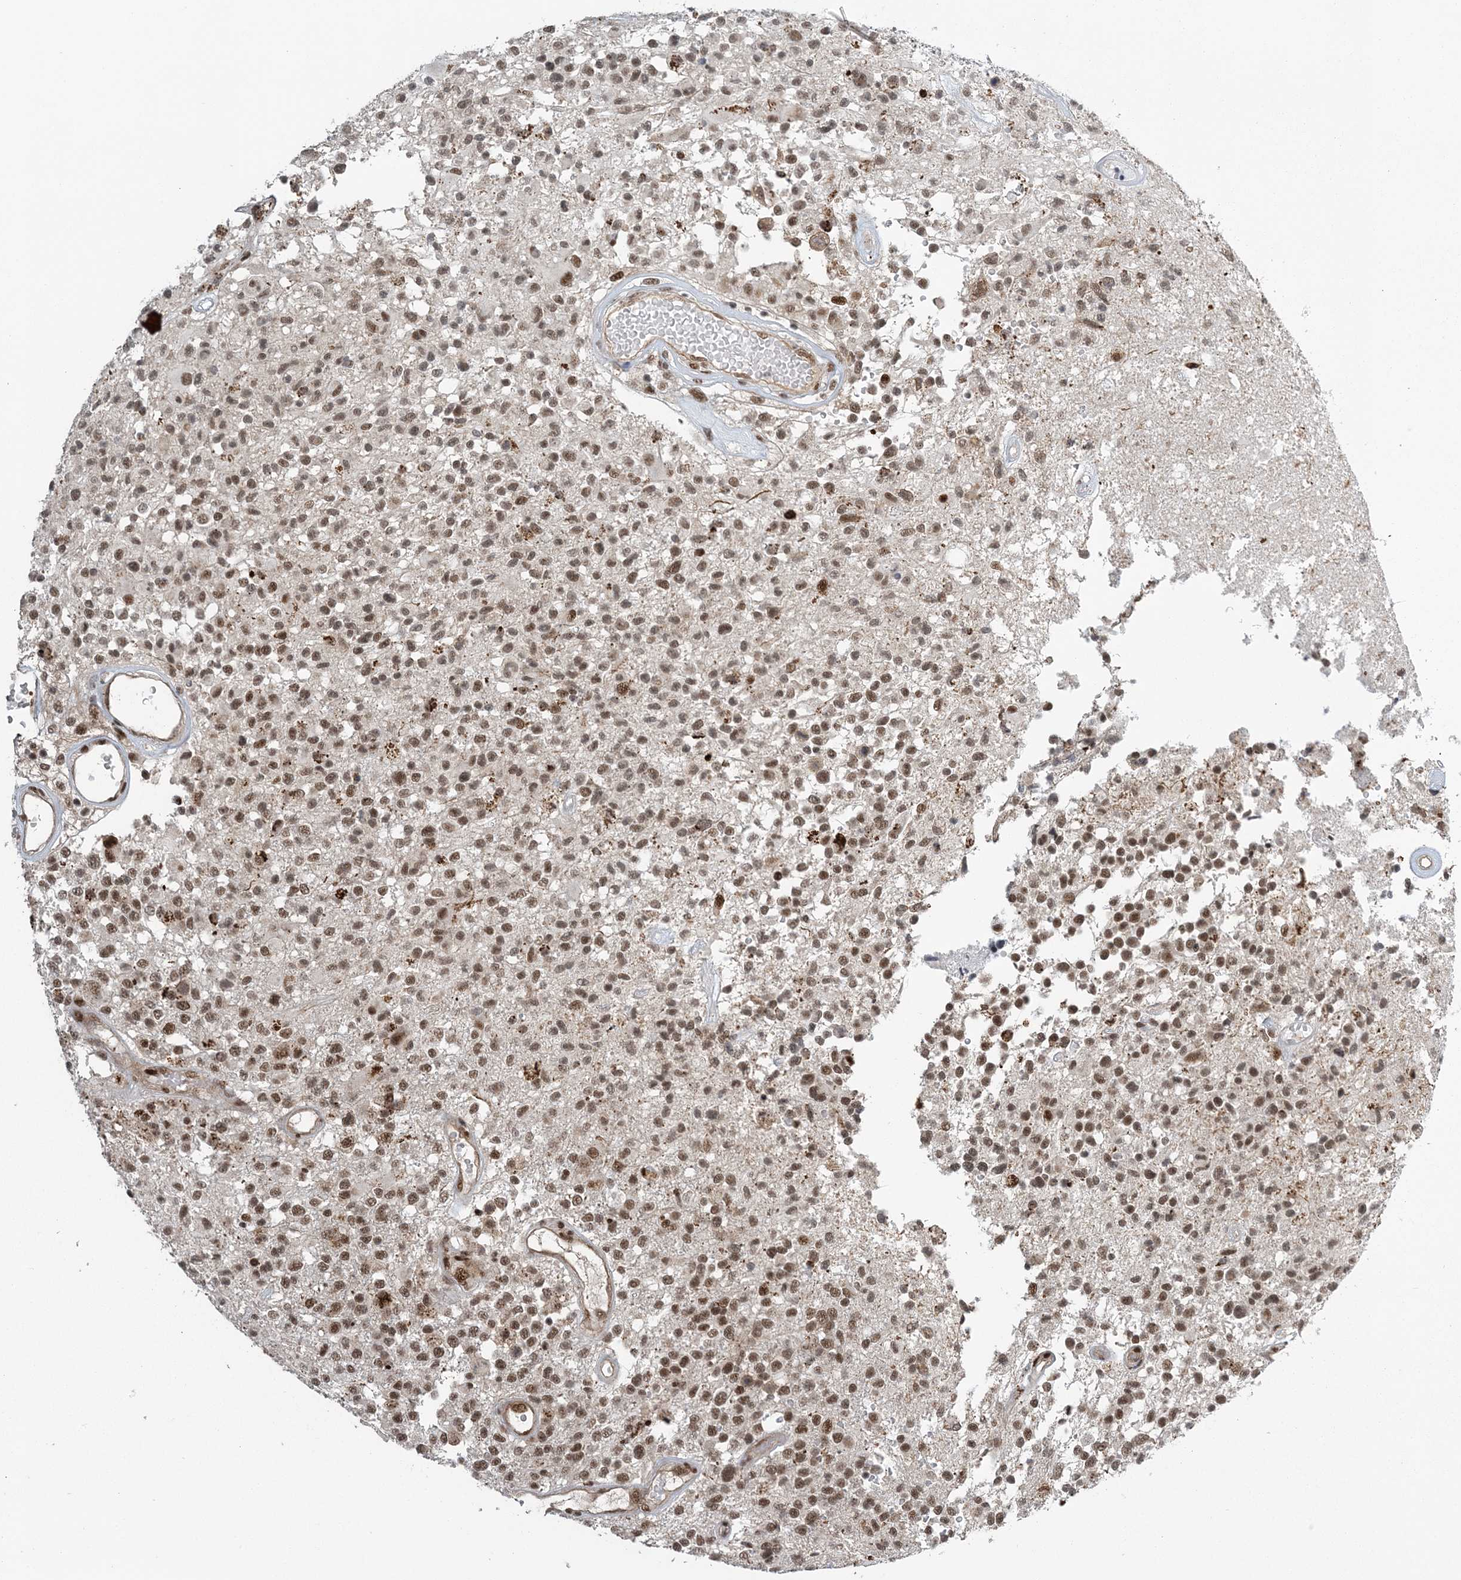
{"staining": {"intensity": "moderate", "quantity": ">75%", "location": "nuclear"}, "tissue": "glioma", "cell_type": "Tumor cells", "image_type": "cancer", "snomed": [{"axis": "morphology", "description": "Glioma, malignant, High grade"}, {"axis": "morphology", "description": "Glioblastoma, NOS"}, {"axis": "topography", "description": "Brain"}], "caption": "The histopathology image exhibits a brown stain indicating the presence of a protein in the nuclear of tumor cells in malignant glioma (high-grade). (Brightfield microscopy of DAB IHC at high magnification).", "gene": "CWC22", "patient": {"sex": "male", "age": 60}}